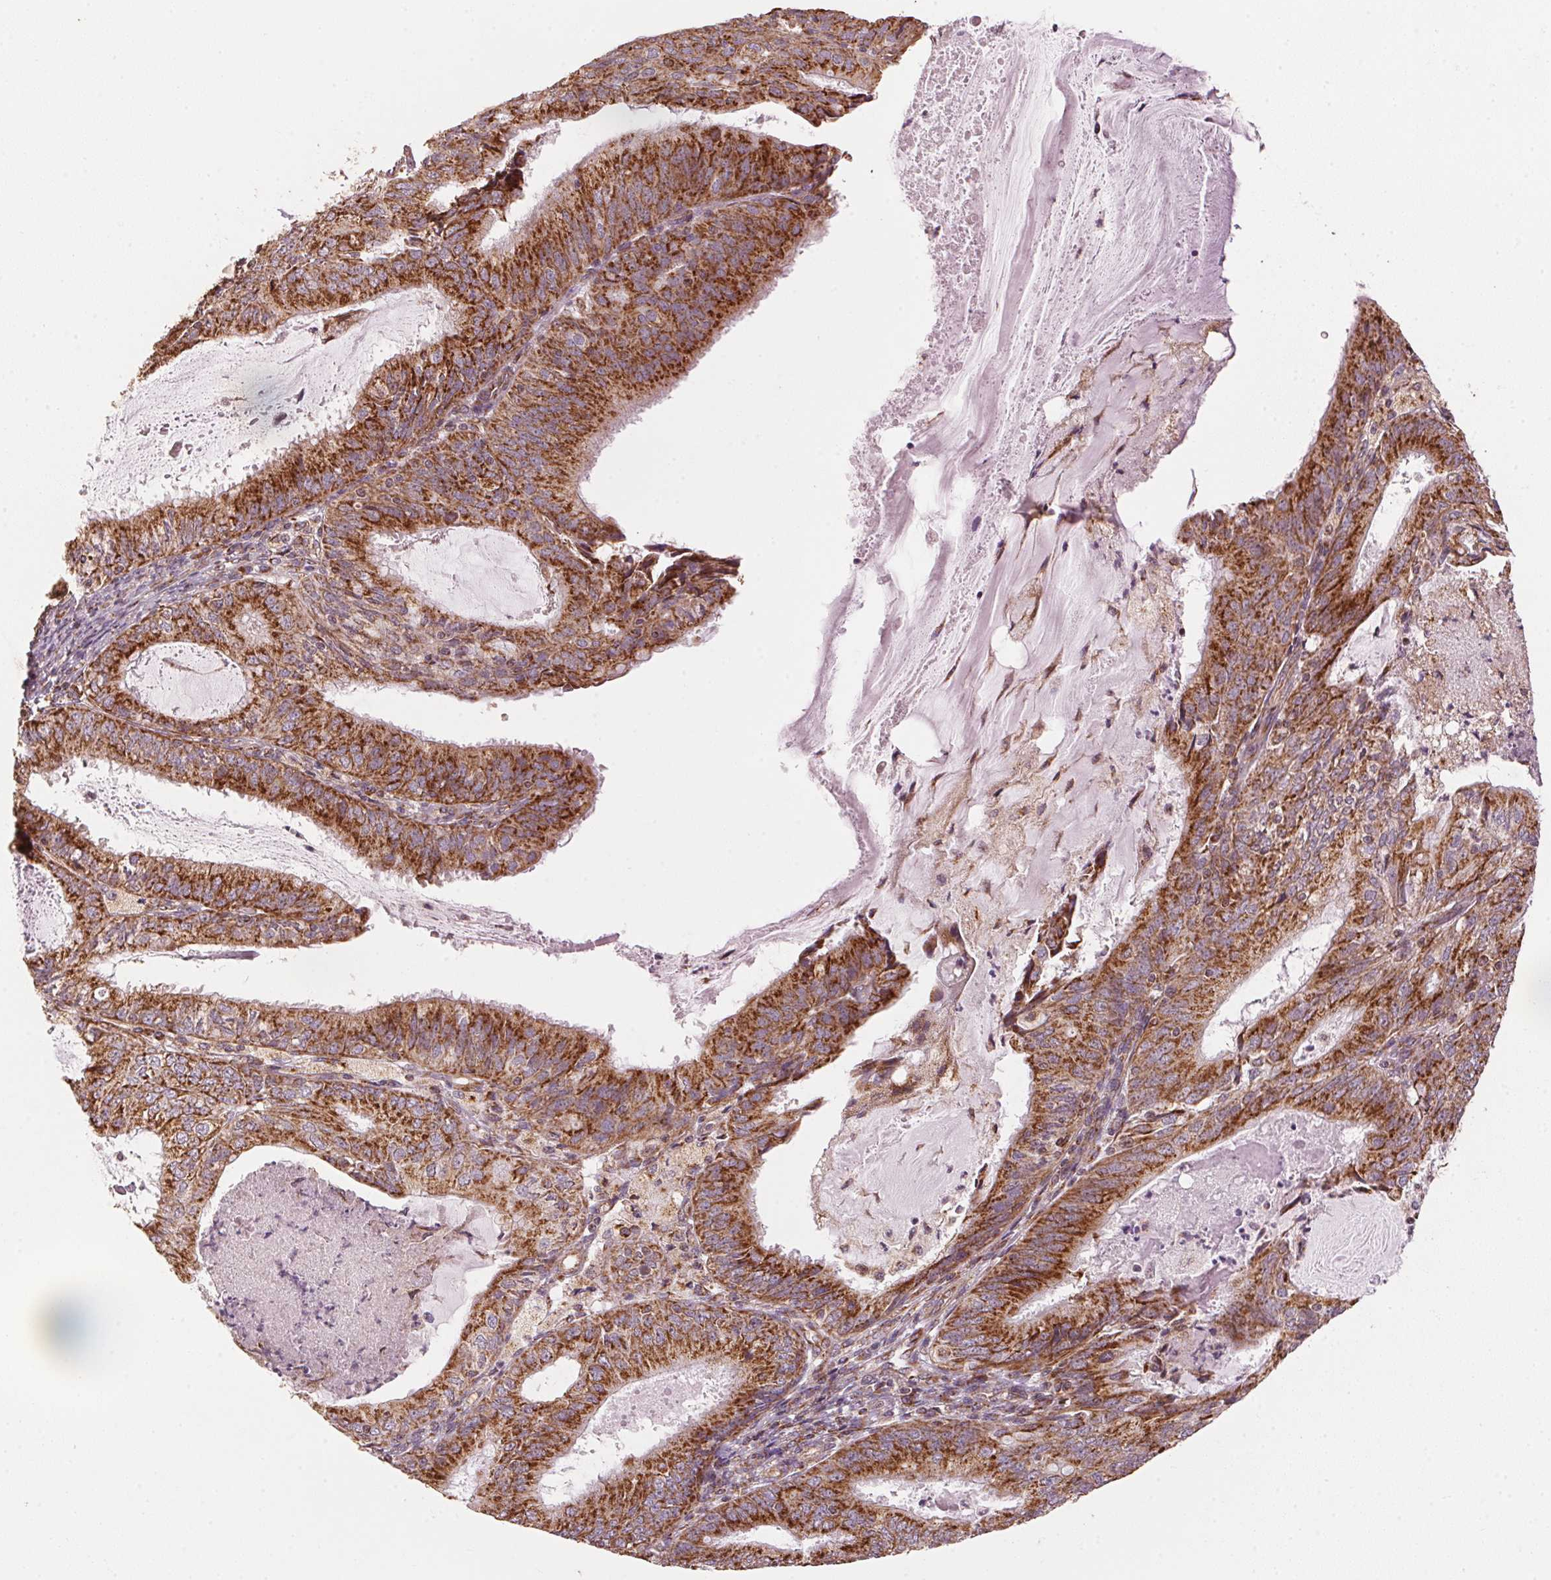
{"staining": {"intensity": "strong", "quantity": ">75%", "location": "cytoplasmic/membranous"}, "tissue": "endometrial cancer", "cell_type": "Tumor cells", "image_type": "cancer", "snomed": [{"axis": "morphology", "description": "Adenocarcinoma, NOS"}, {"axis": "topography", "description": "Endometrium"}], "caption": "Adenocarcinoma (endometrial) stained for a protein displays strong cytoplasmic/membranous positivity in tumor cells.", "gene": "TOMM70", "patient": {"sex": "female", "age": 57}}